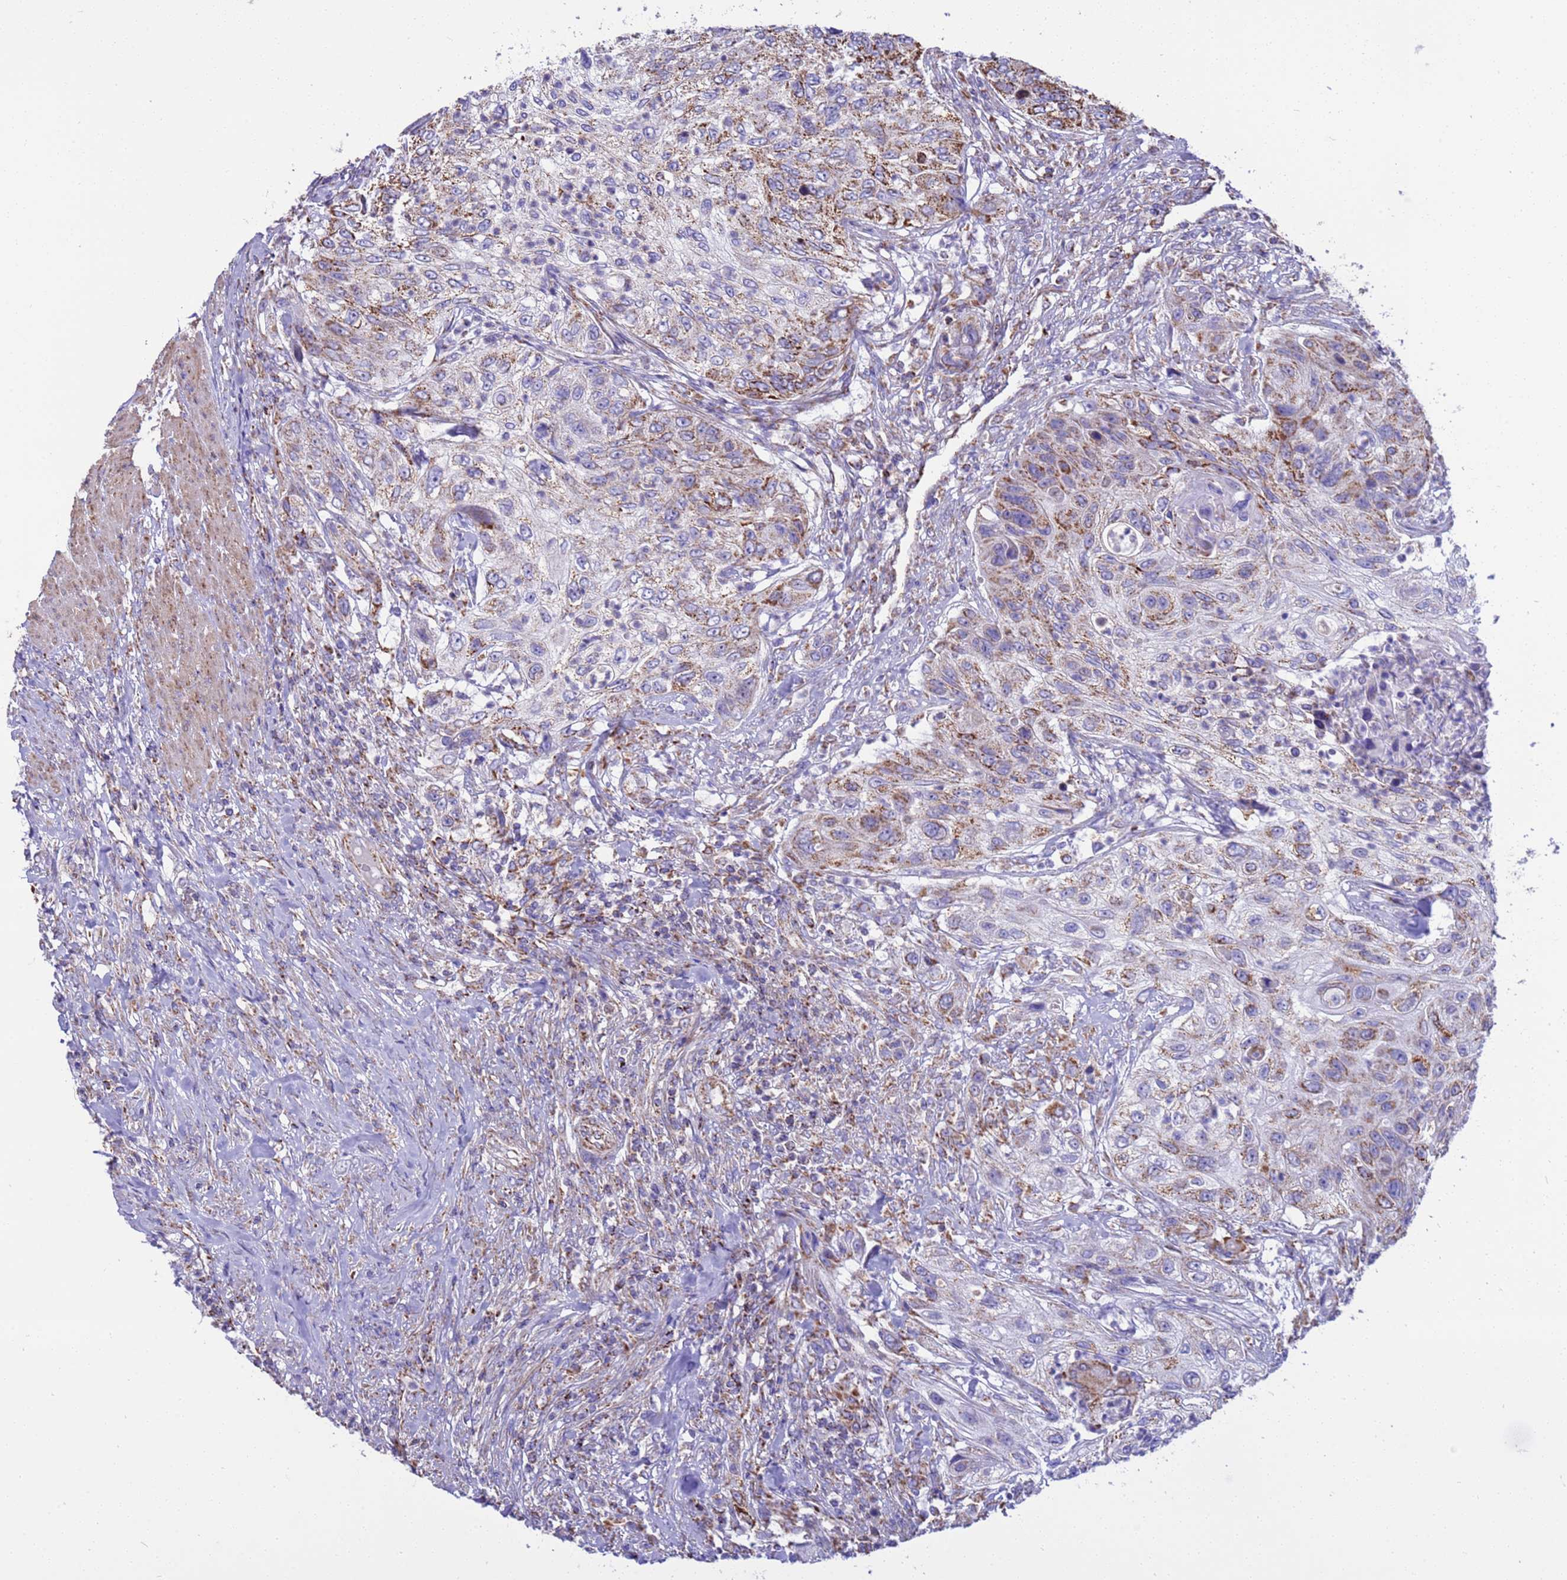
{"staining": {"intensity": "strong", "quantity": "25%-75%", "location": "cytoplasmic/membranous"}, "tissue": "urothelial cancer", "cell_type": "Tumor cells", "image_type": "cancer", "snomed": [{"axis": "morphology", "description": "Urothelial carcinoma, High grade"}, {"axis": "topography", "description": "Urinary bladder"}], "caption": "This is an image of immunohistochemistry (IHC) staining of high-grade urothelial carcinoma, which shows strong positivity in the cytoplasmic/membranous of tumor cells.", "gene": "RNF165", "patient": {"sex": "female", "age": 60}}